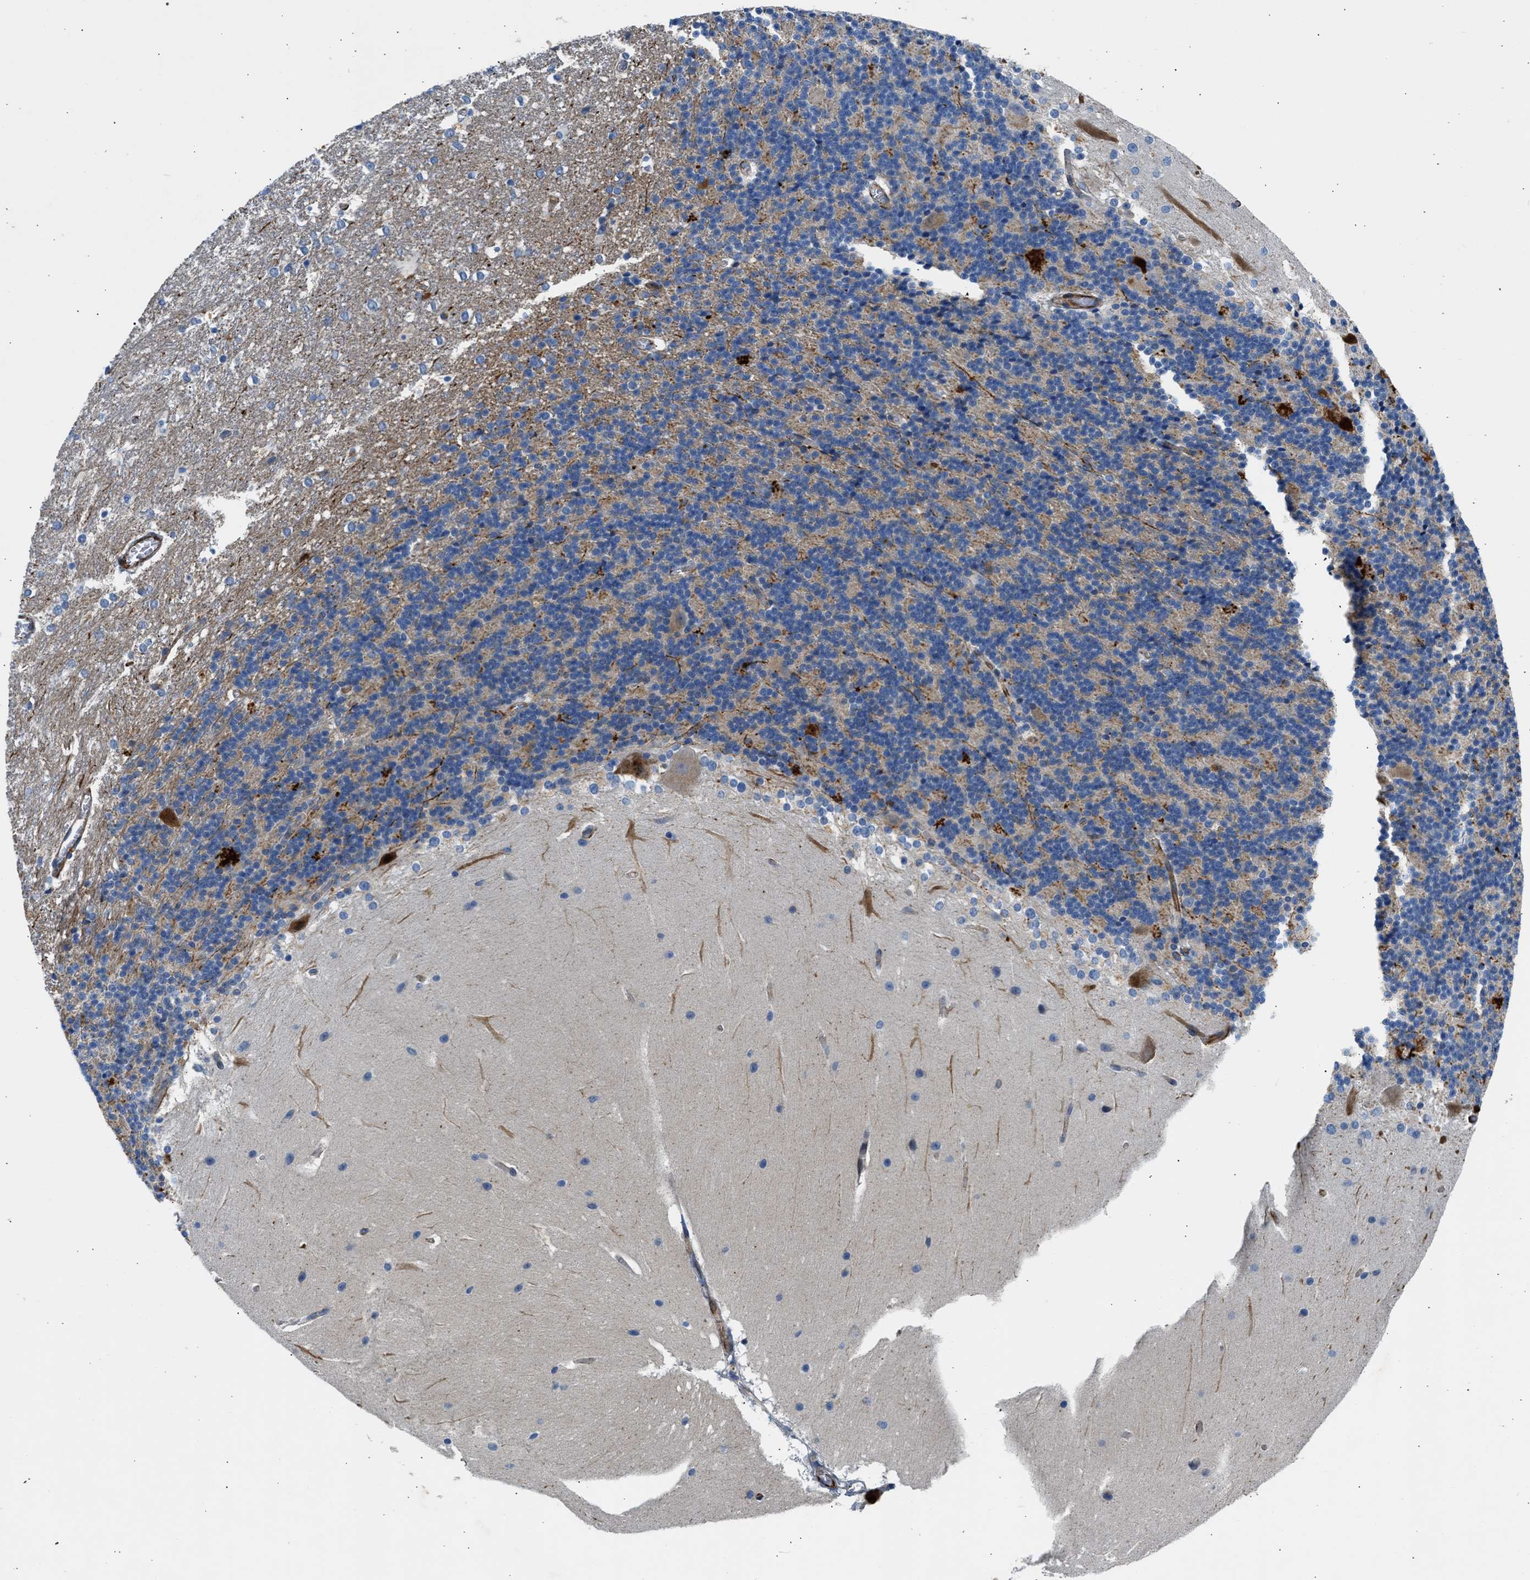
{"staining": {"intensity": "moderate", "quantity": "<25%", "location": "cytoplasmic/membranous"}, "tissue": "cerebellum", "cell_type": "Cells in granular layer", "image_type": "normal", "snomed": [{"axis": "morphology", "description": "Normal tissue, NOS"}, {"axis": "topography", "description": "Cerebellum"}], "caption": "Moderate cytoplasmic/membranous staining for a protein is seen in approximately <25% of cells in granular layer of normal cerebellum using immunohistochemistry (IHC).", "gene": "ULK4", "patient": {"sex": "female", "age": 19}}